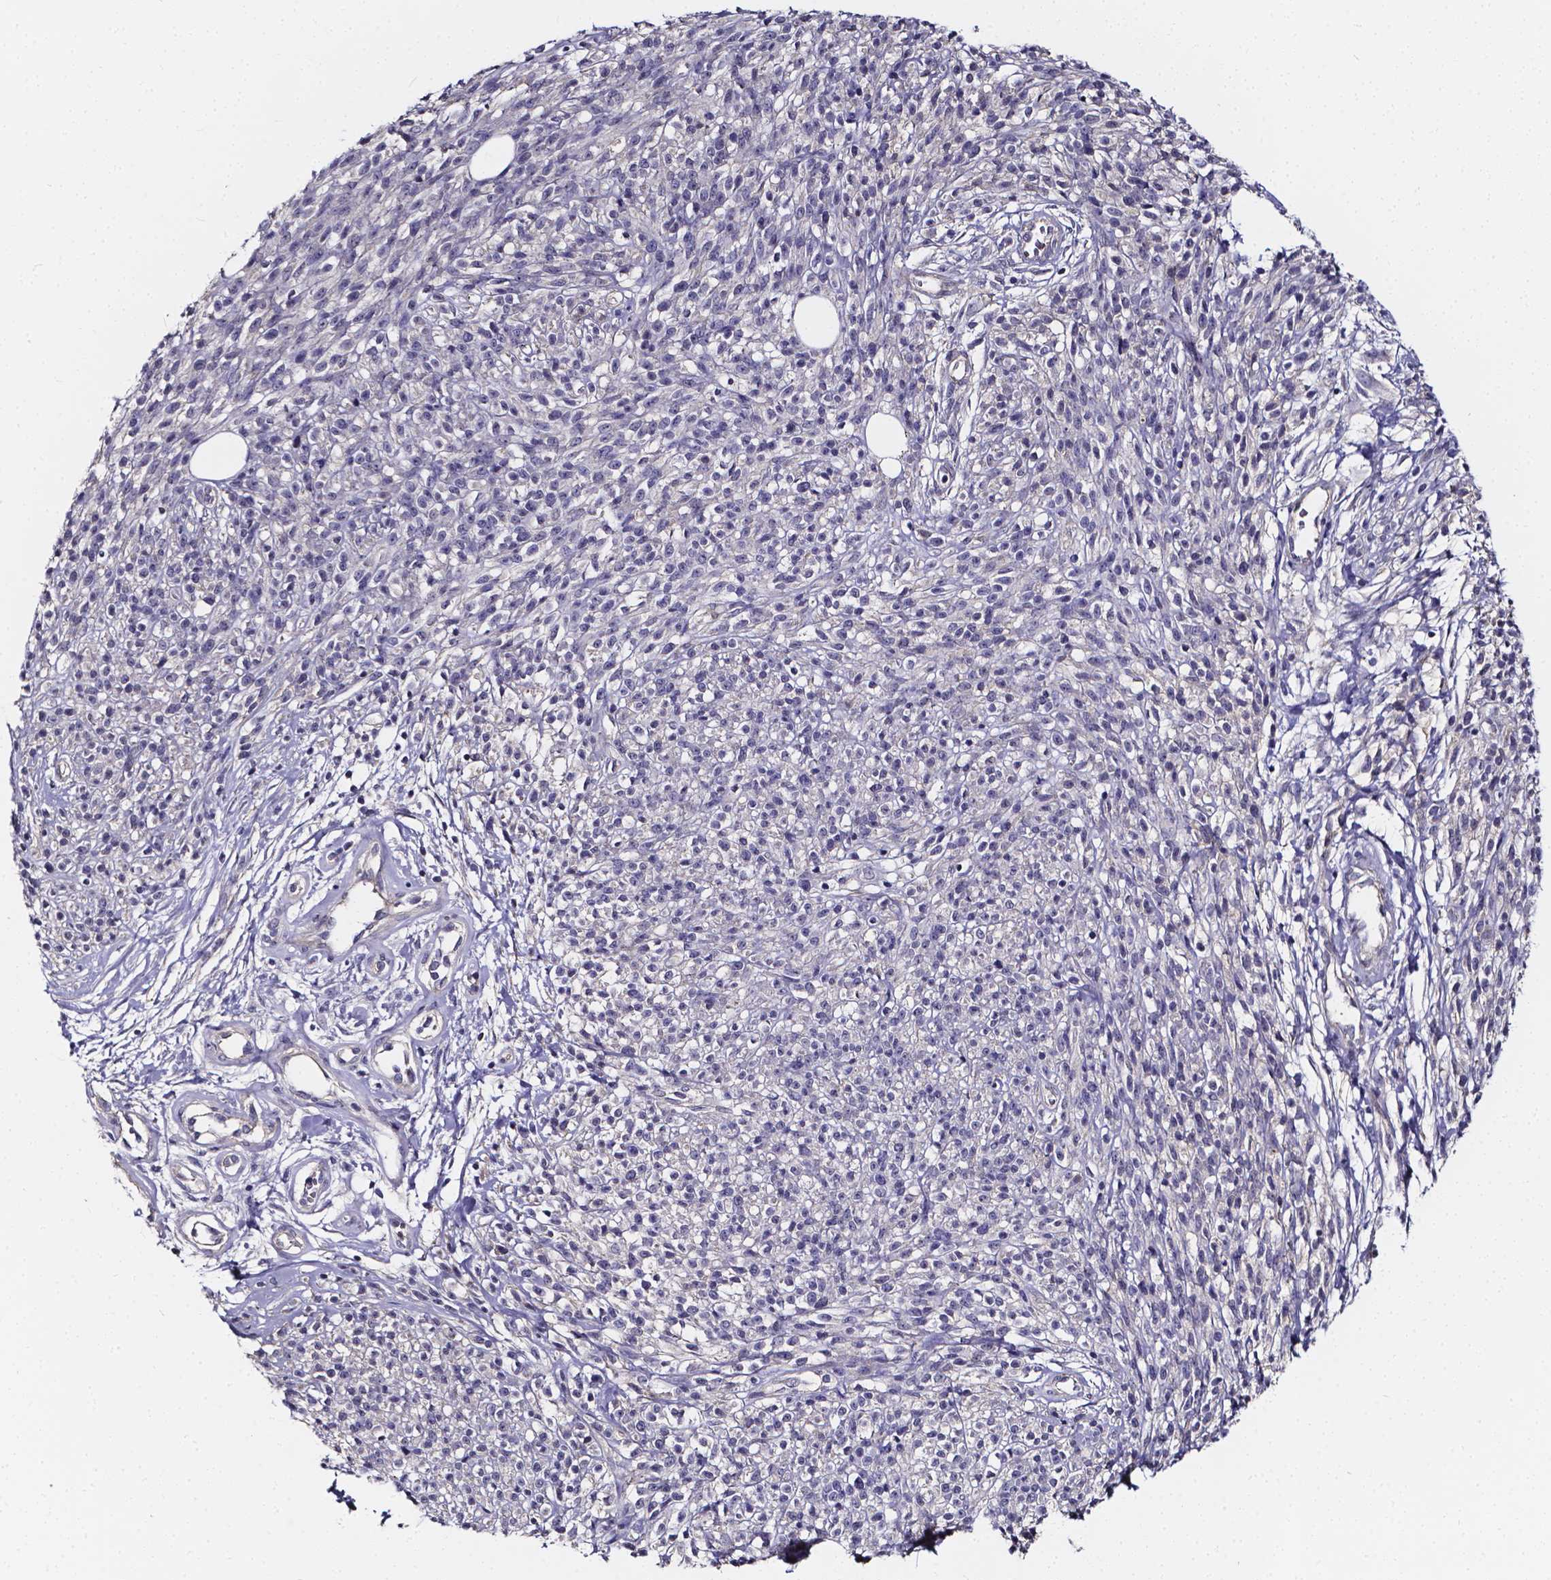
{"staining": {"intensity": "negative", "quantity": "none", "location": "none"}, "tissue": "melanoma", "cell_type": "Tumor cells", "image_type": "cancer", "snomed": [{"axis": "morphology", "description": "Malignant melanoma, NOS"}, {"axis": "topography", "description": "Skin"}, {"axis": "topography", "description": "Skin of trunk"}], "caption": "This micrograph is of malignant melanoma stained with immunohistochemistry (IHC) to label a protein in brown with the nuclei are counter-stained blue. There is no staining in tumor cells.", "gene": "CACNG8", "patient": {"sex": "male", "age": 74}}